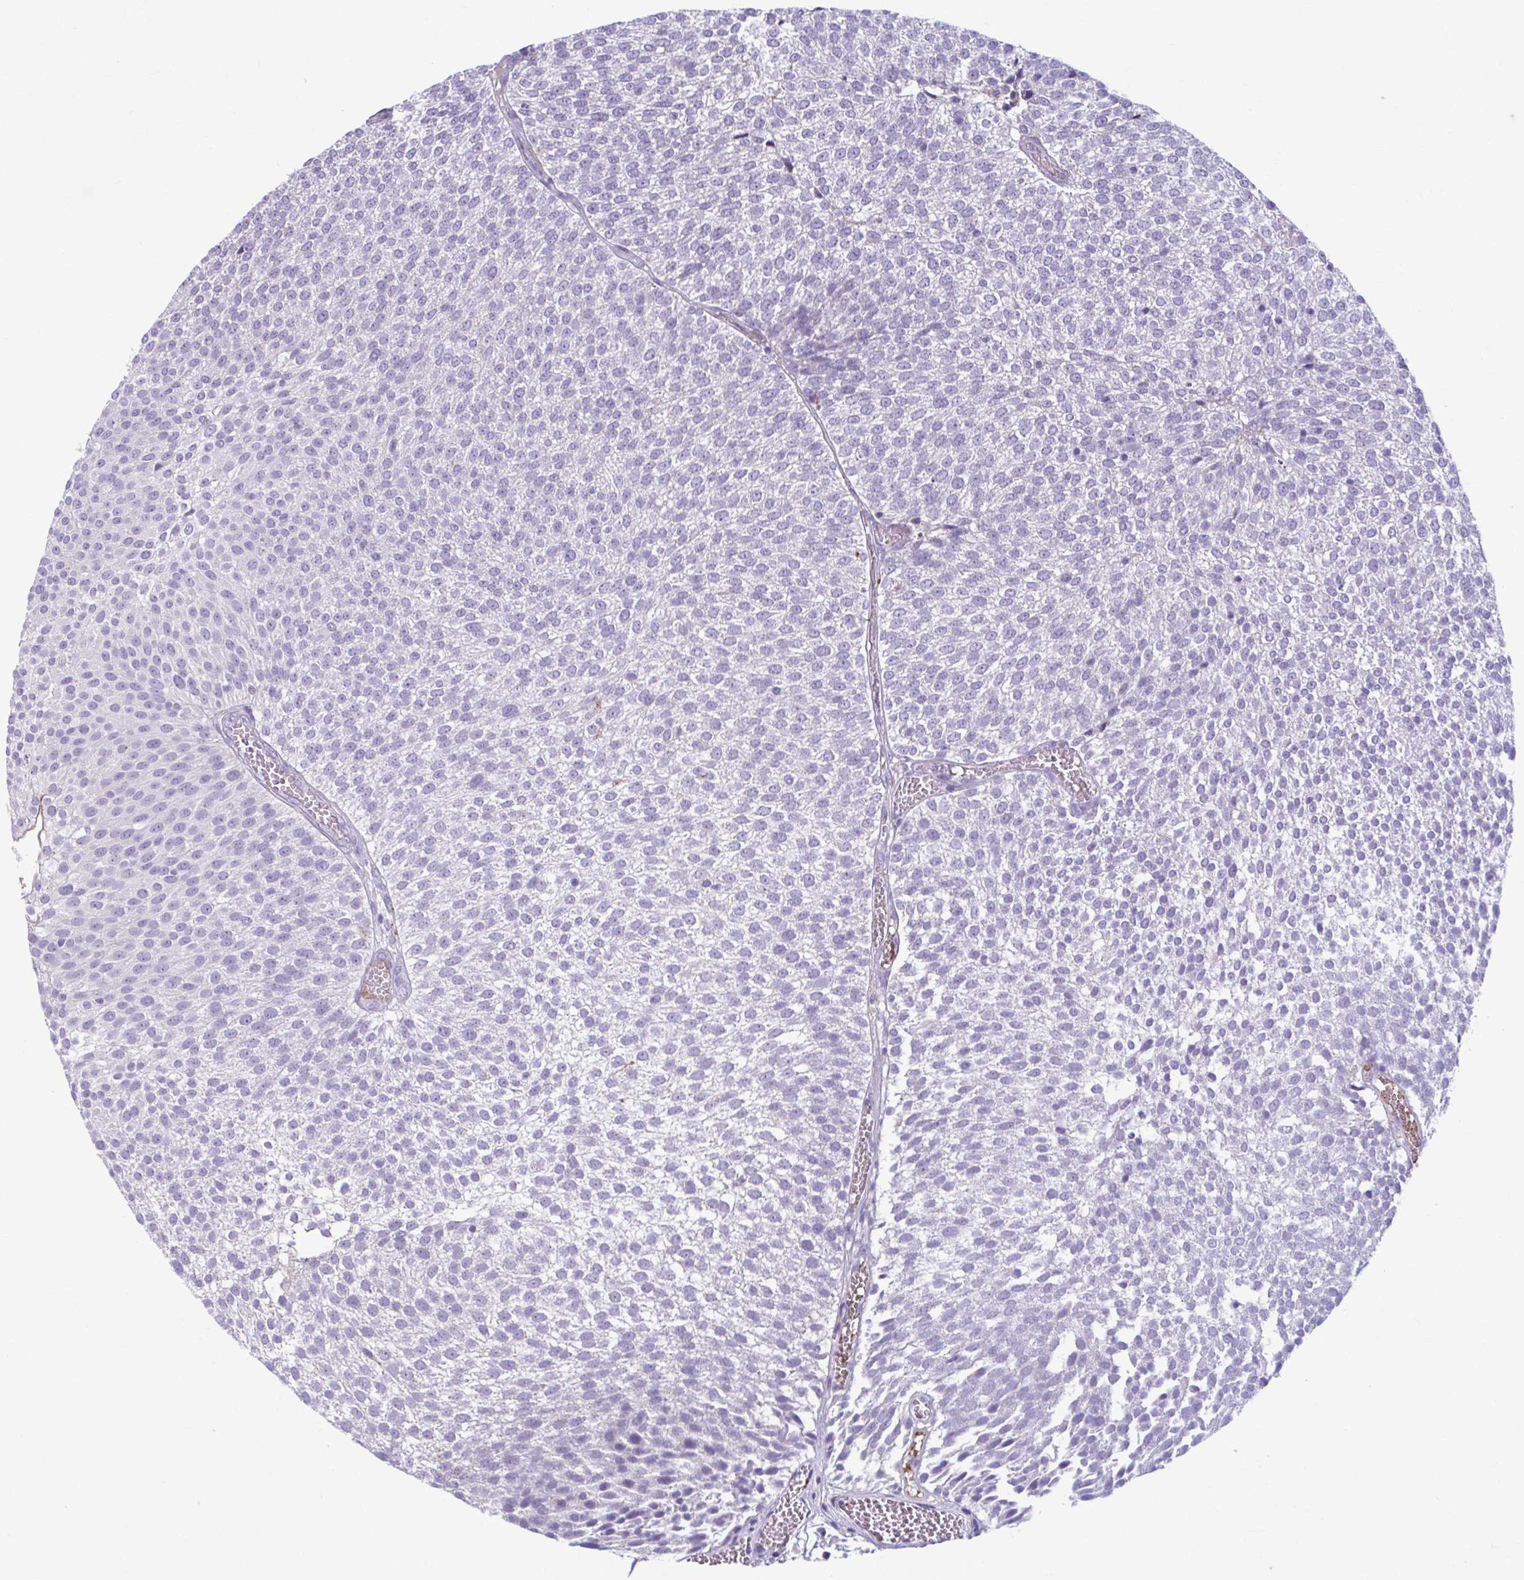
{"staining": {"intensity": "negative", "quantity": "none", "location": "none"}, "tissue": "urothelial cancer", "cell_type": "Tumor cells", "image_type": "cancer", "snomed": [{"axis": "morphology", "description": "Urothelial carcinoma, Low grade"}, {"axis": "topography", "description": "Urinary bladder"}], "caption": "A high-resolution micrograph shows immunohistochemistry (IHC) staining of urothelial cancer, which shows no significant expression in tumor cells.", "gene": "C12orf71", "patient": {"sex": "female", "age": 79}}